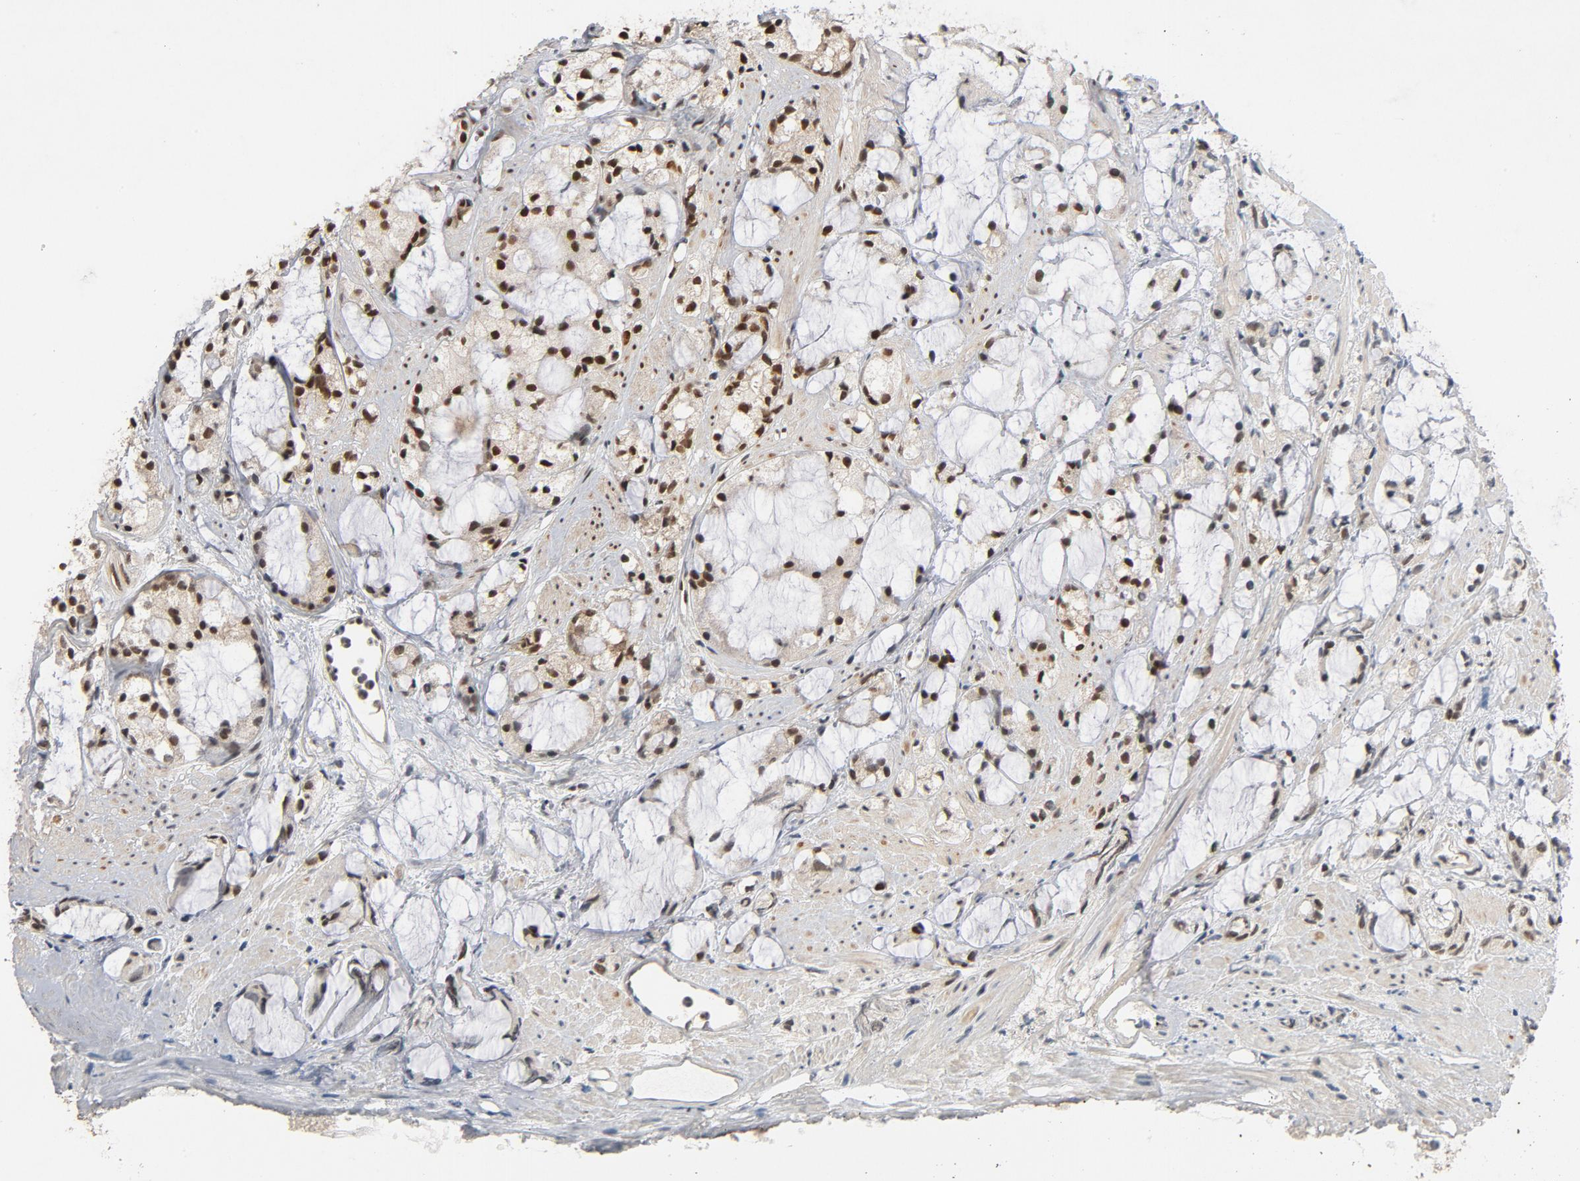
{"staining": {"intensity": "strong", "quantity": ">75%", "location": "nuclear"}, "tissue": "prostate cancer", "cell_type": "Tumor cells", "image_type": "cancer", "snomed": [{"axis": "morphology", "description": "Adenocarcinoma, High grade"}, {"axis": "topography", "description": "Prostate"}], "caption": "Immunohistochemical staining of high-grade adenocarcinoma (prostate) displays high levels of strong nuclear protein expression in approximately >75% of tumor cells.", "gene": "SMARCD1", "patient": {"sex": "male", "age": 85}}